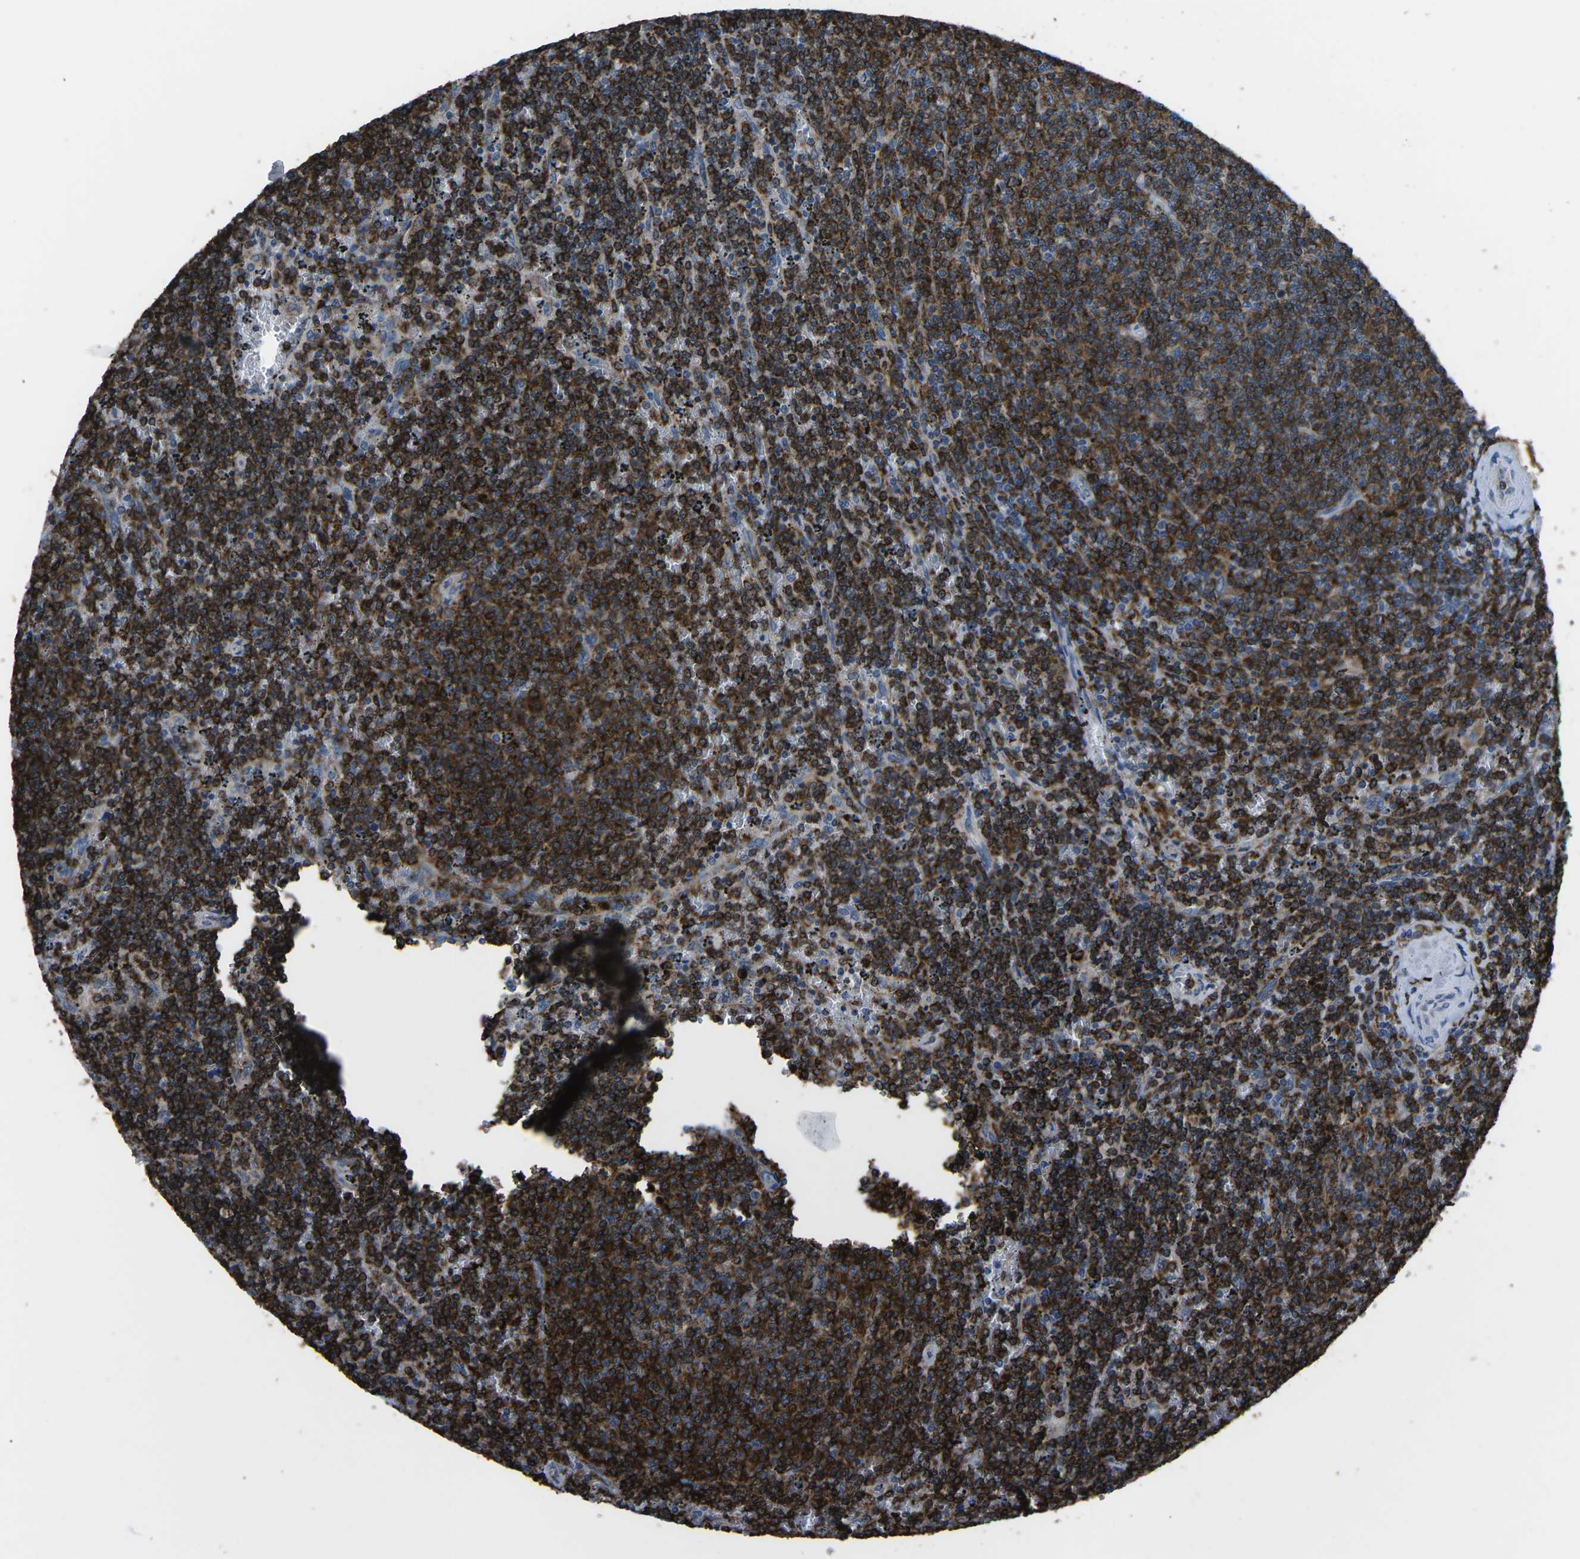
{"staining": {"intensity": "strong", "quantity": ">75%", "location": "cytoplasmic/membranous"}, "tissue": "lymphoma", "cell_type": "Tumor cells", "image_type": "cancer", "snomed": [{"axis": "morphology", "description": "Malignant lymphoma, non-Hodgkin's type, Low grade"}, {"axis": "topography", "description": "Spleen"}], "caption": "Immunohistochemical staining of lymphoma demonstrates high levels of strong cytoplasmic/membranous staining in approximately >75% of tumor cells.", "gene": "PTPN1", "patient": {"sex": "female", "age": 50}}